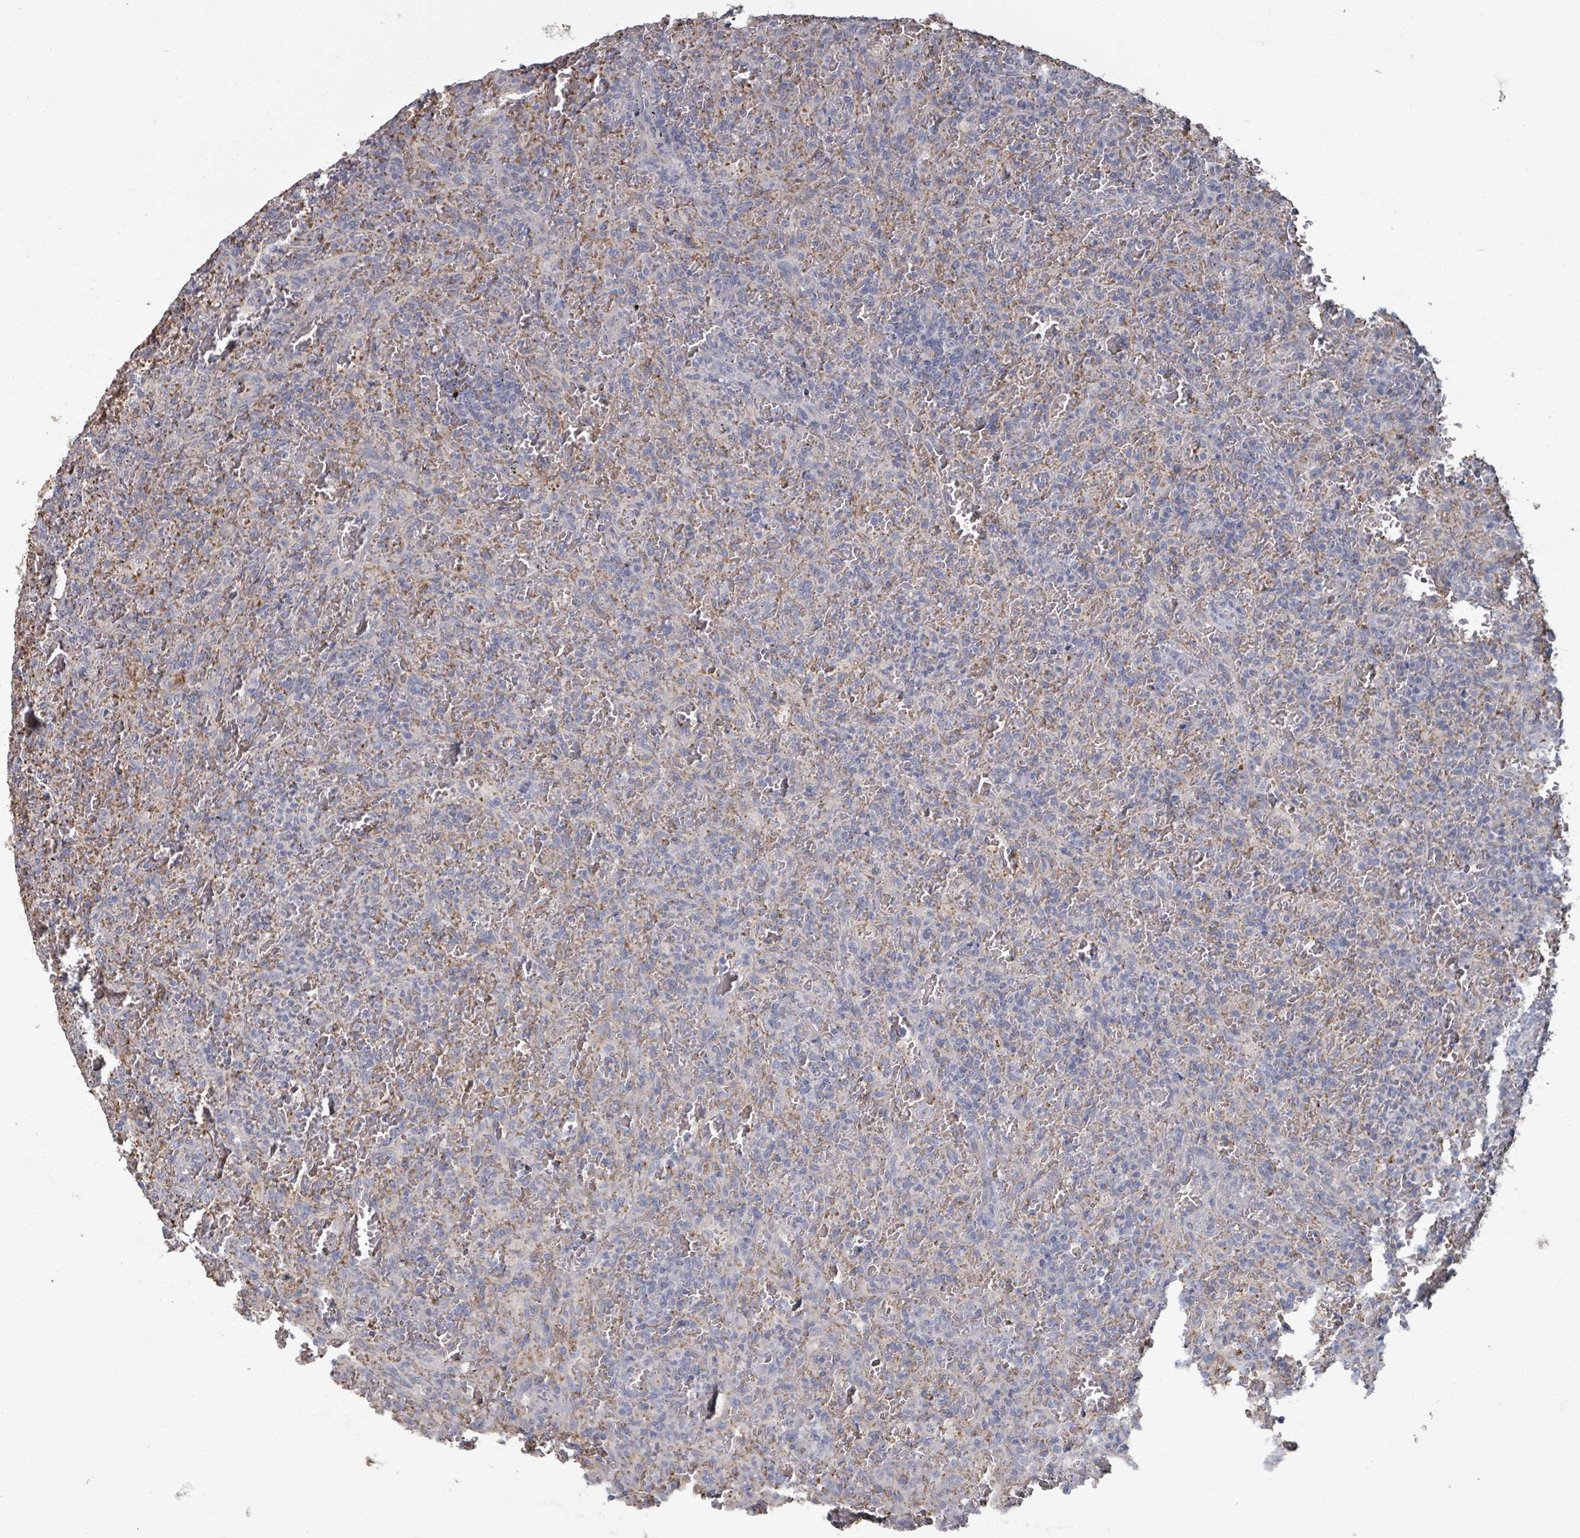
{"staining": {"intensity": "negative", "quantity": "none", "location": "none"}, "tissue": "lymphoma", "cell_type": "Tumor cells", "image_type": "cancer", "snomed": [{"axis": "morphology", "description": "Malignant lymphoma, non-Hodgkin's type, Low grade"}, {"axis": "topography", "description": "Spleen"}], "caption": "Immunohistochemistry (IHC) of human lymphoma displays no positivity in tumor cells.", "gene": "PLAUR", "patient": {"sex": "female", "age": 64}}